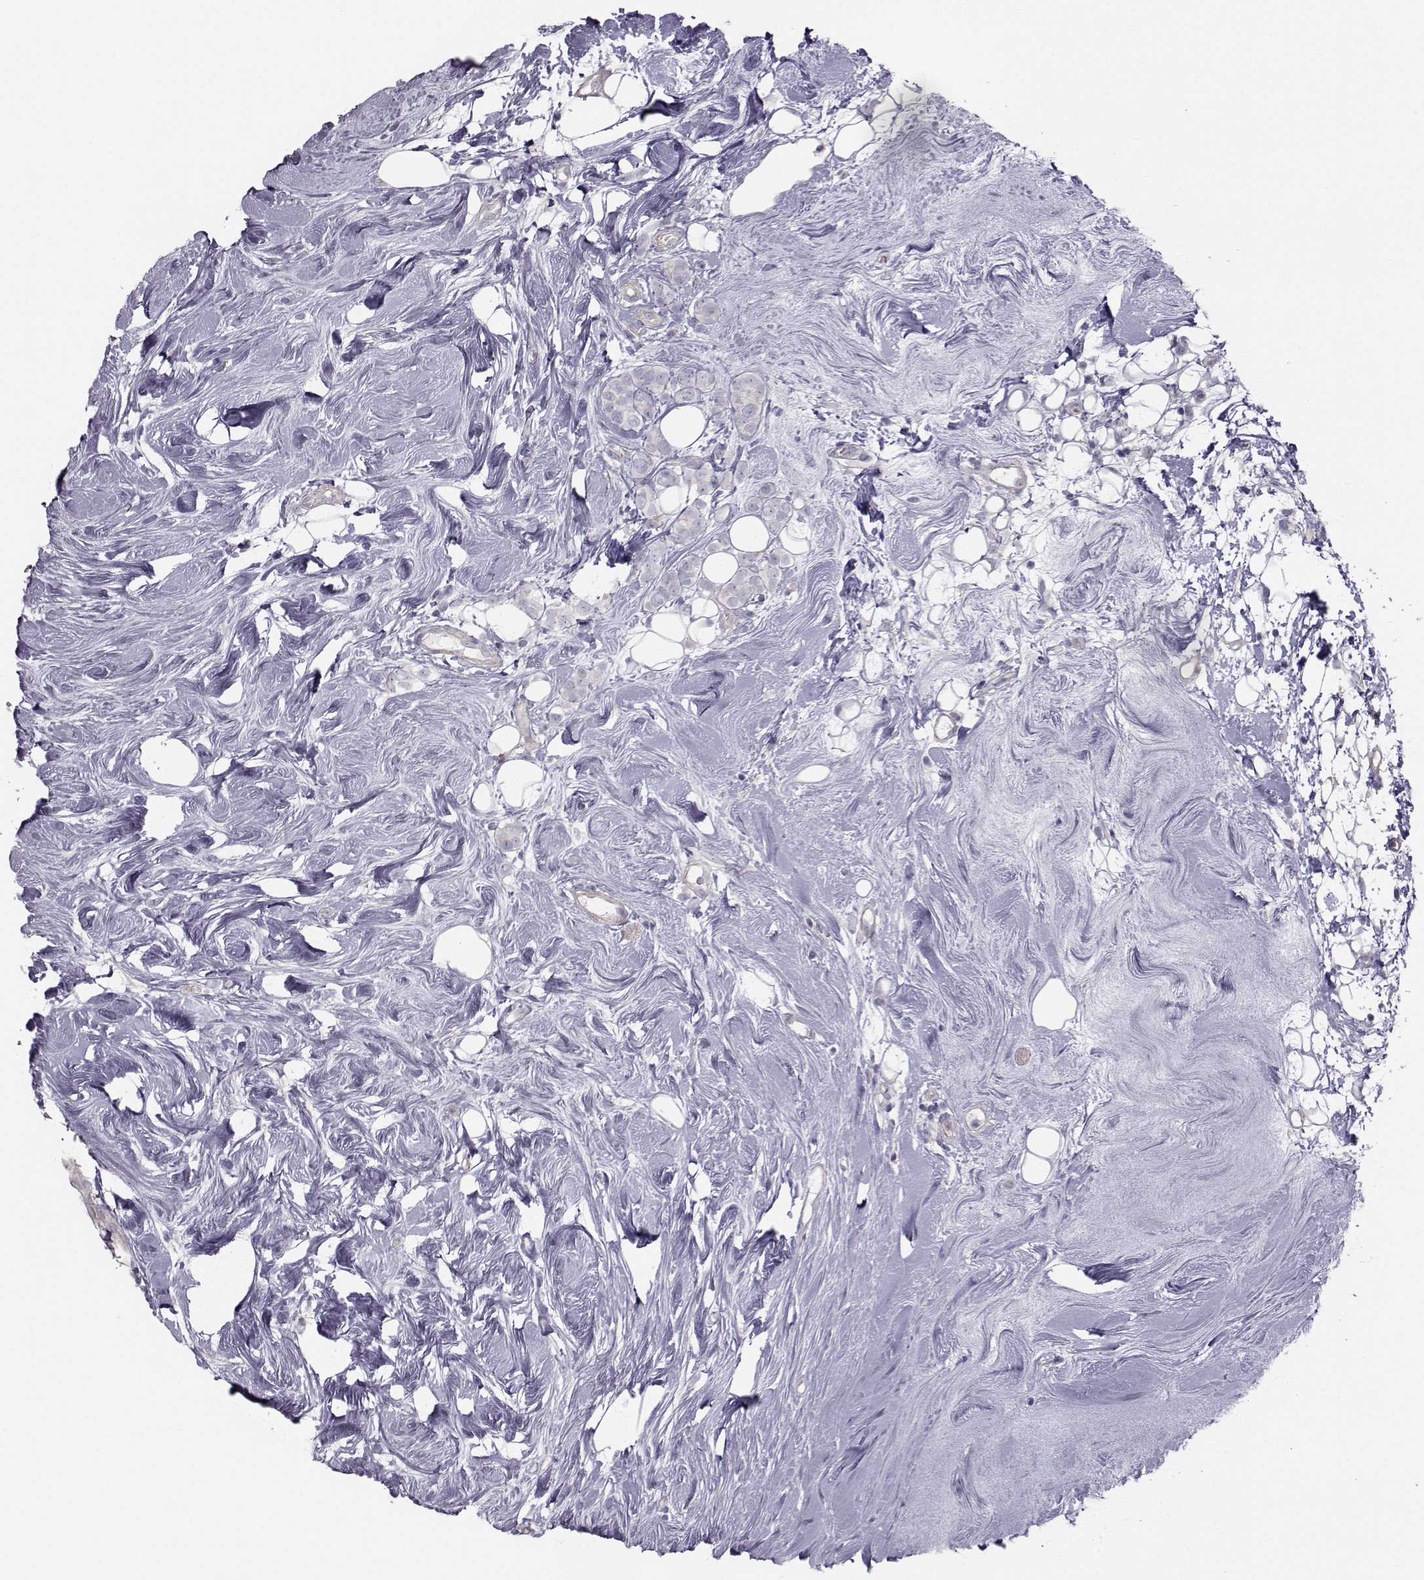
{"staining": {"intensity": "negative", "quantity": "none", "location": "none"}, "tissue": "breast cancer", "cell_type": "Tumor cells", "image_type": "cancer", "snomed": [{"axis": "morphology", "description": "Lobular carcinoma"}, {"axis": "topography", "description": "Breast"}], "caption": "Breast cancer was stained to show a protein in brown. There is no significant staining in tumor cells.", "gene": "GARIN3", "patient": {"sex": "female", "age": 49}}